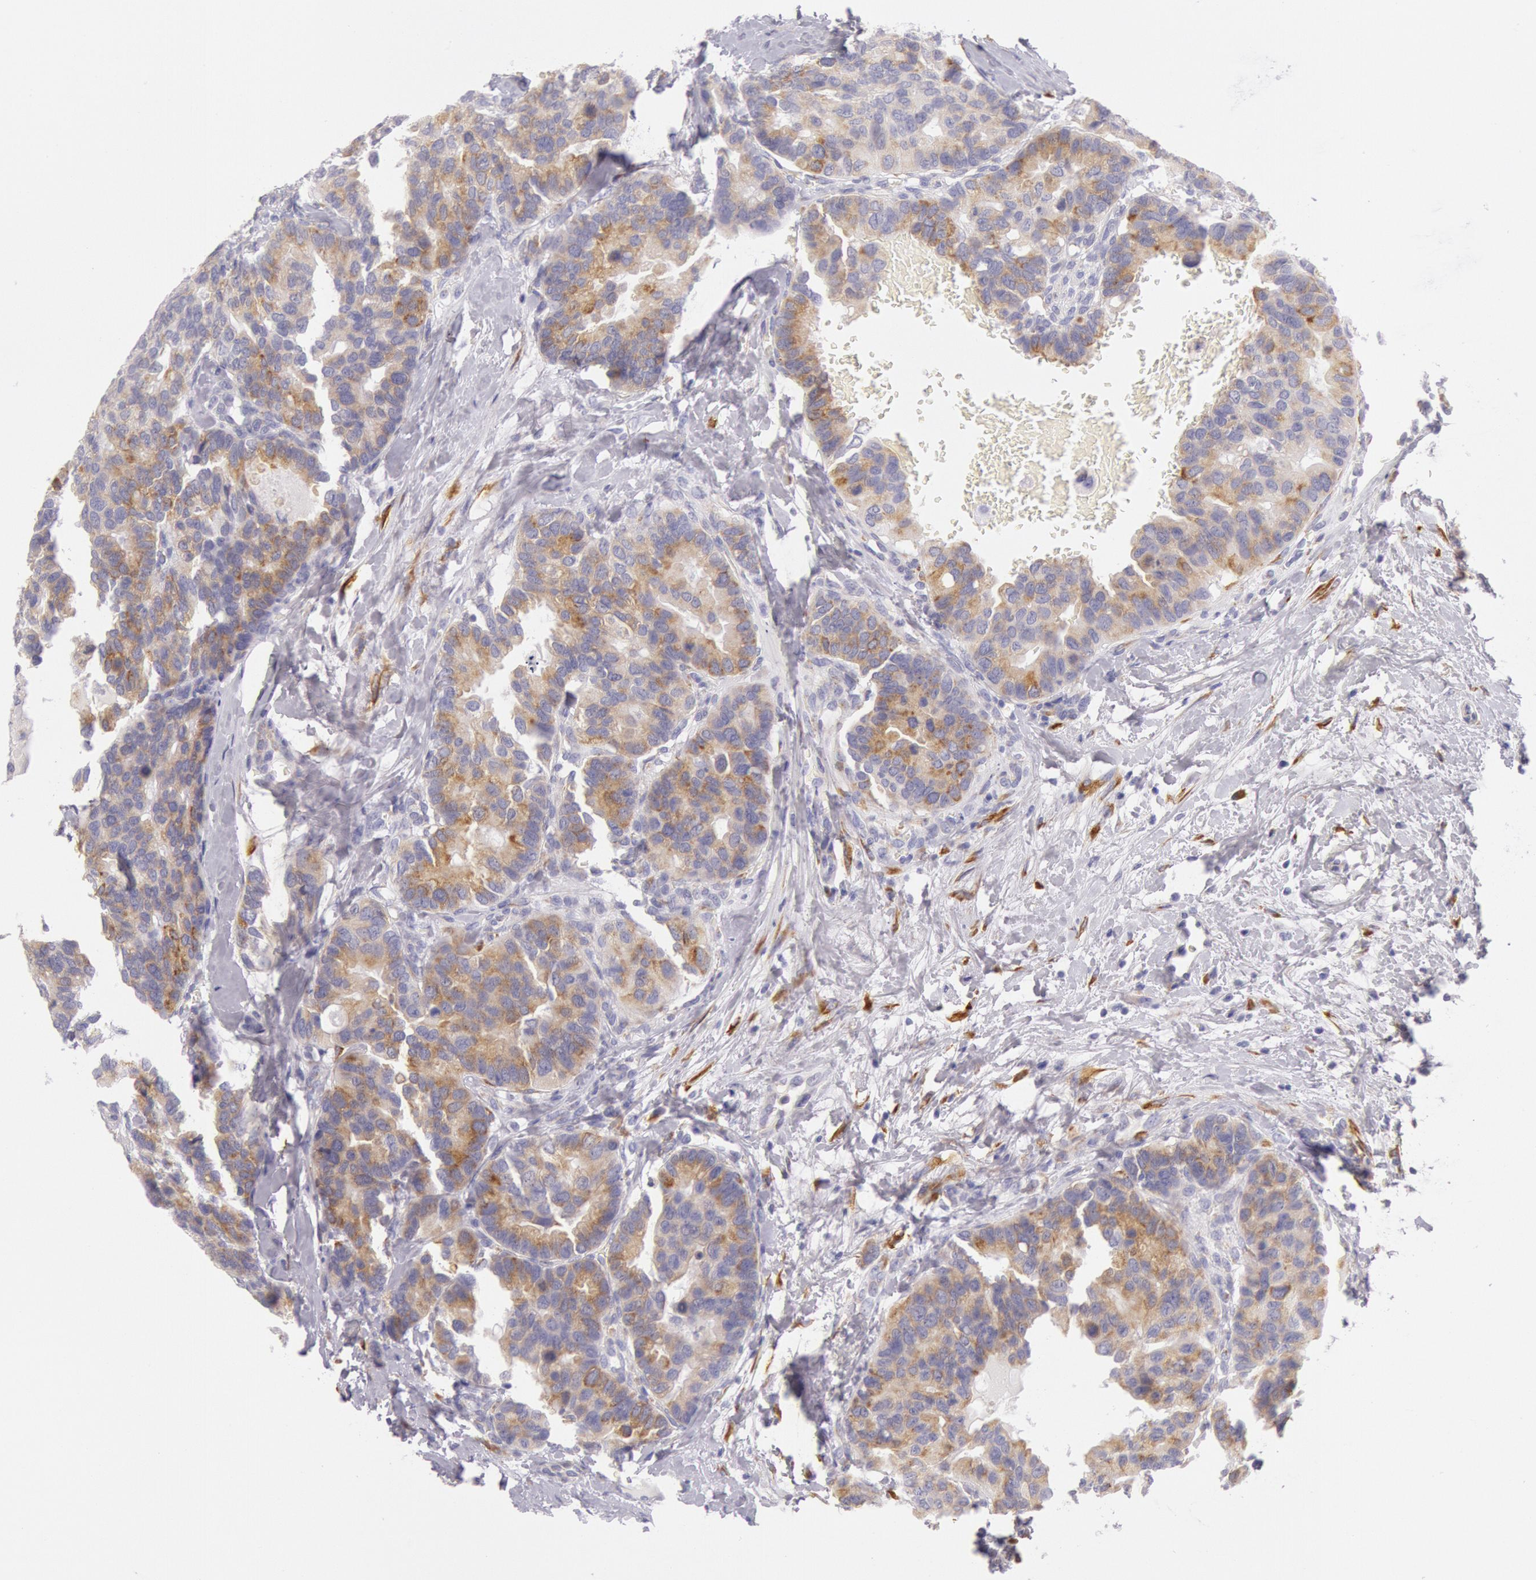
{"staining": {"intensity": "weak", "quantity": ">75%", "location": "cytoplasmic/membranous"}, "tissue": "breast cancer", "cell_type": "Tumor cells", "image_type": "cancer", "snomed": [{"axis": "morphology", "description": "Duct carcinoma"}, {"axis": "topography", "description": "Breast"}], "caption": "Breast cancer (intraductal carcinoma) tissue reveals weak cytoplasmic/membranous staining in approximately >75% of tumor cells, visualized by immunohistochemistry.", "gene": "CIDEB", "patient": {"sex": "female", "age": 69}}